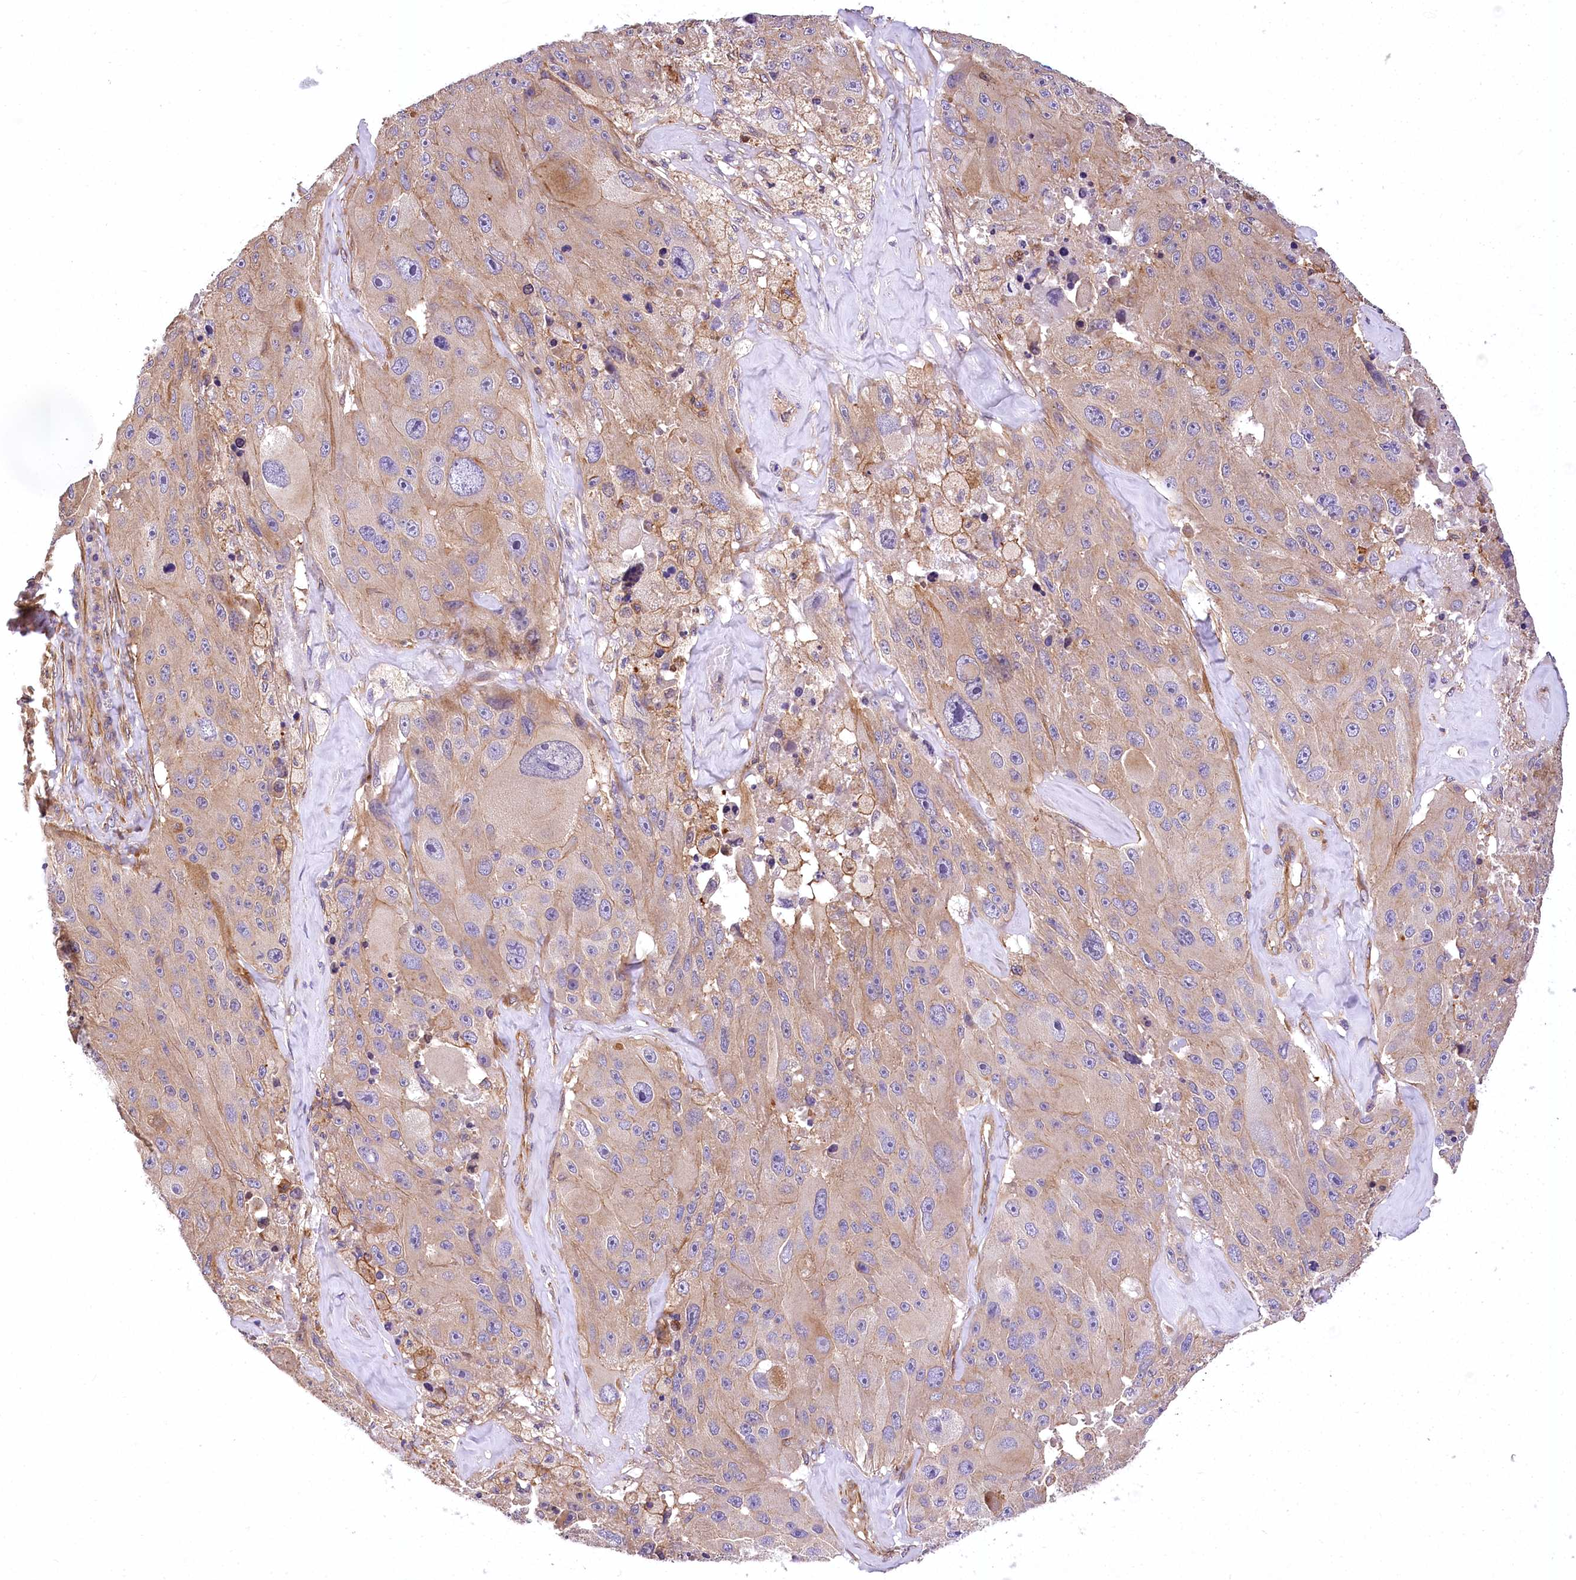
{"staining": {"intensity": "negative", "quantity": "none", "location": "none"}, "tissue": "melanoma", "cell_type": "Tumor cells", "image_type": "cancer", "snomed": [{"axis": "morphology", "description": "Malignant melanoma, Metastatic site"}, {"axis": "topography", "description": "Lymph node"}], "caption": "Malignant melanoma (metastatic site) was stained to show a protein in brown. There is no significant expression in tumor cells. (DAB (3,3'-diaminobenzidine) immunohistochemistry with hematoxylin counter stain).", "gene": "DPP3", "patient": {"sex": "male", "age": 62}}